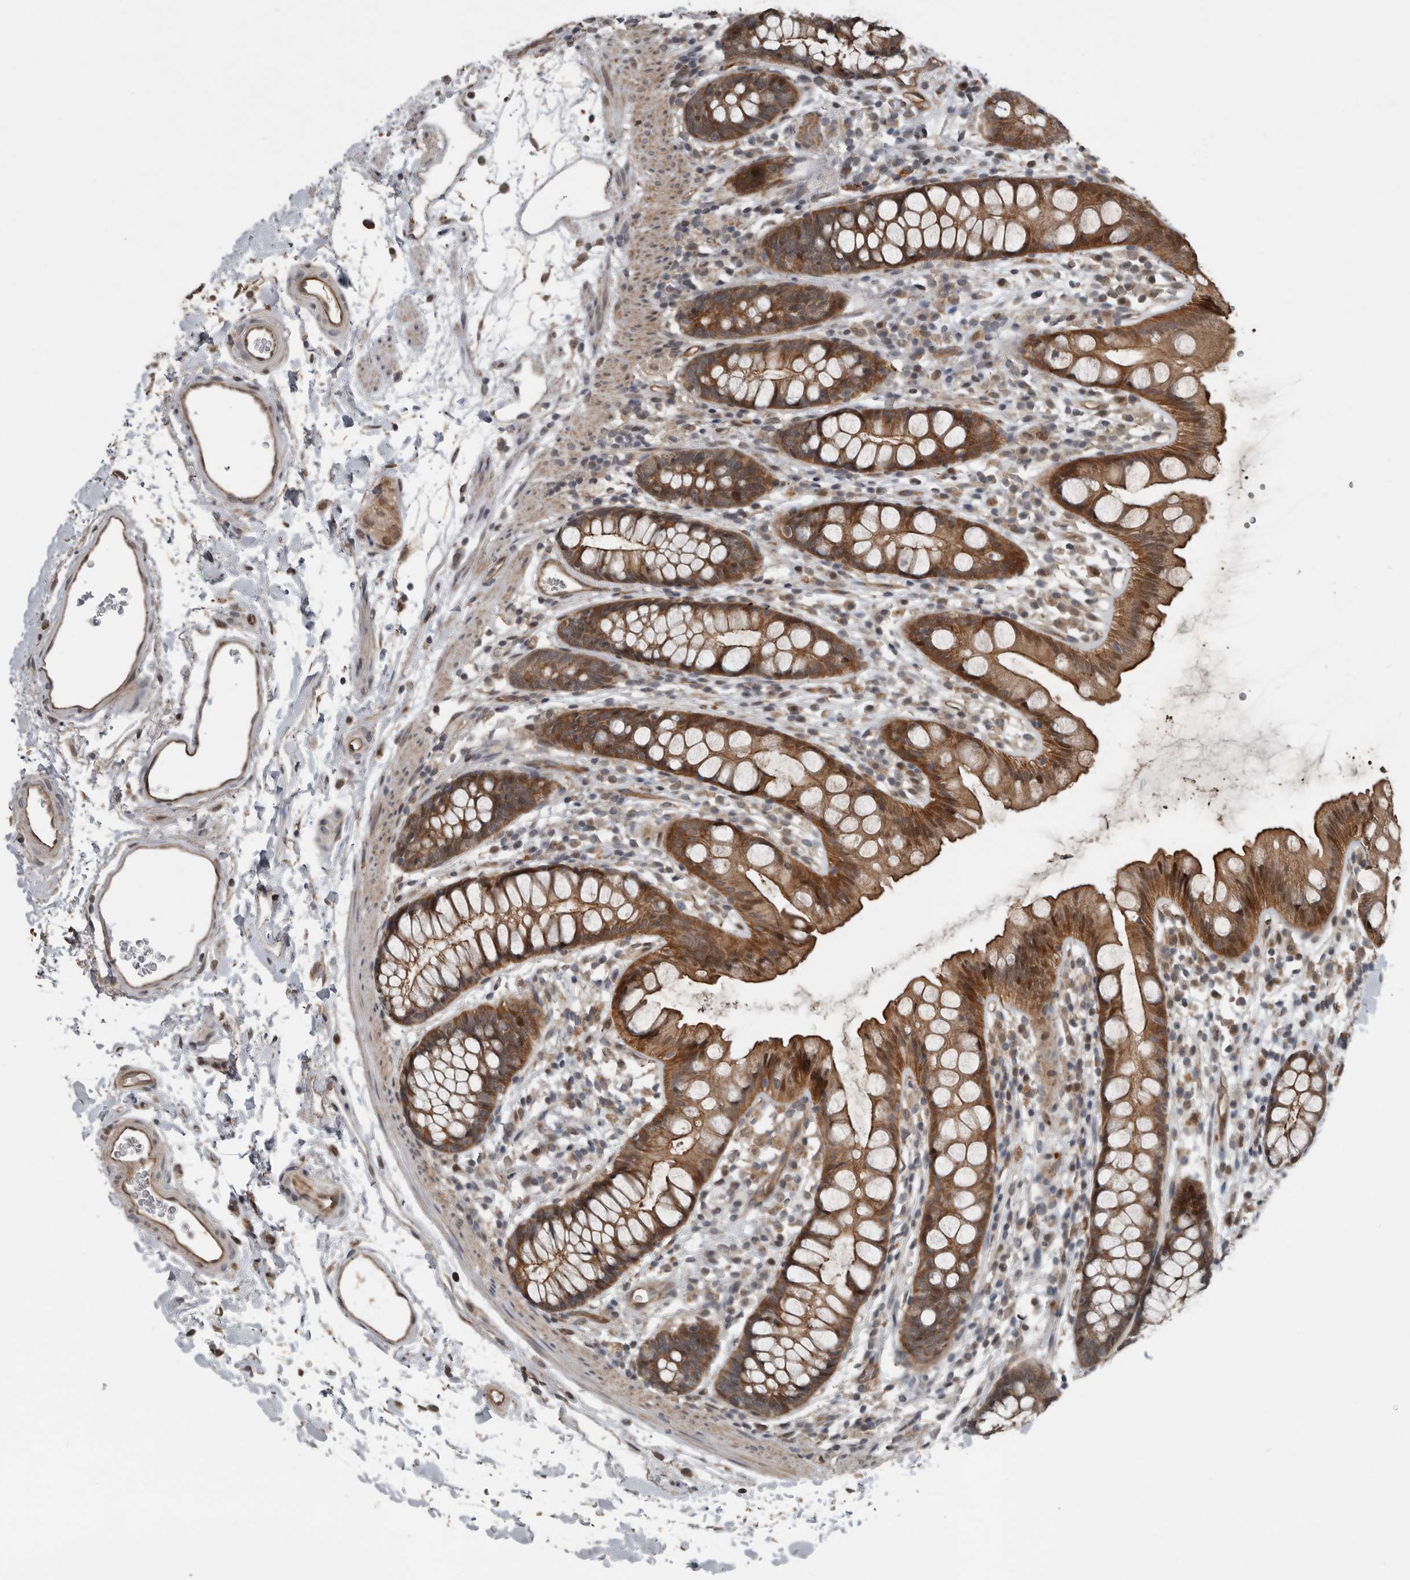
{"staining": {"intensity": "moderate", "quantity": ">75%", "location": "cytoplasmic/membranous,nuclear"}, "tissue": "rectum", "cell_type": "Glandular cells", "image_type": "normal", "snomed": [{"axis": "morphology", "description": "Normal tissue, NOS"}, {"axis": "topography", "description": "Rectum"}], "caption": "A photomicrograph of human rectum stained for a protein shows moderate cytoplasmic/membranous,nuclear brown staining in glandular cells. The staining was performed using DAB, with brown indicating positive protein expression. Nuclei are stained blue with hematoxylin.", "gene": "YOD1", "patient": {"sex": "female", "age": 65}}